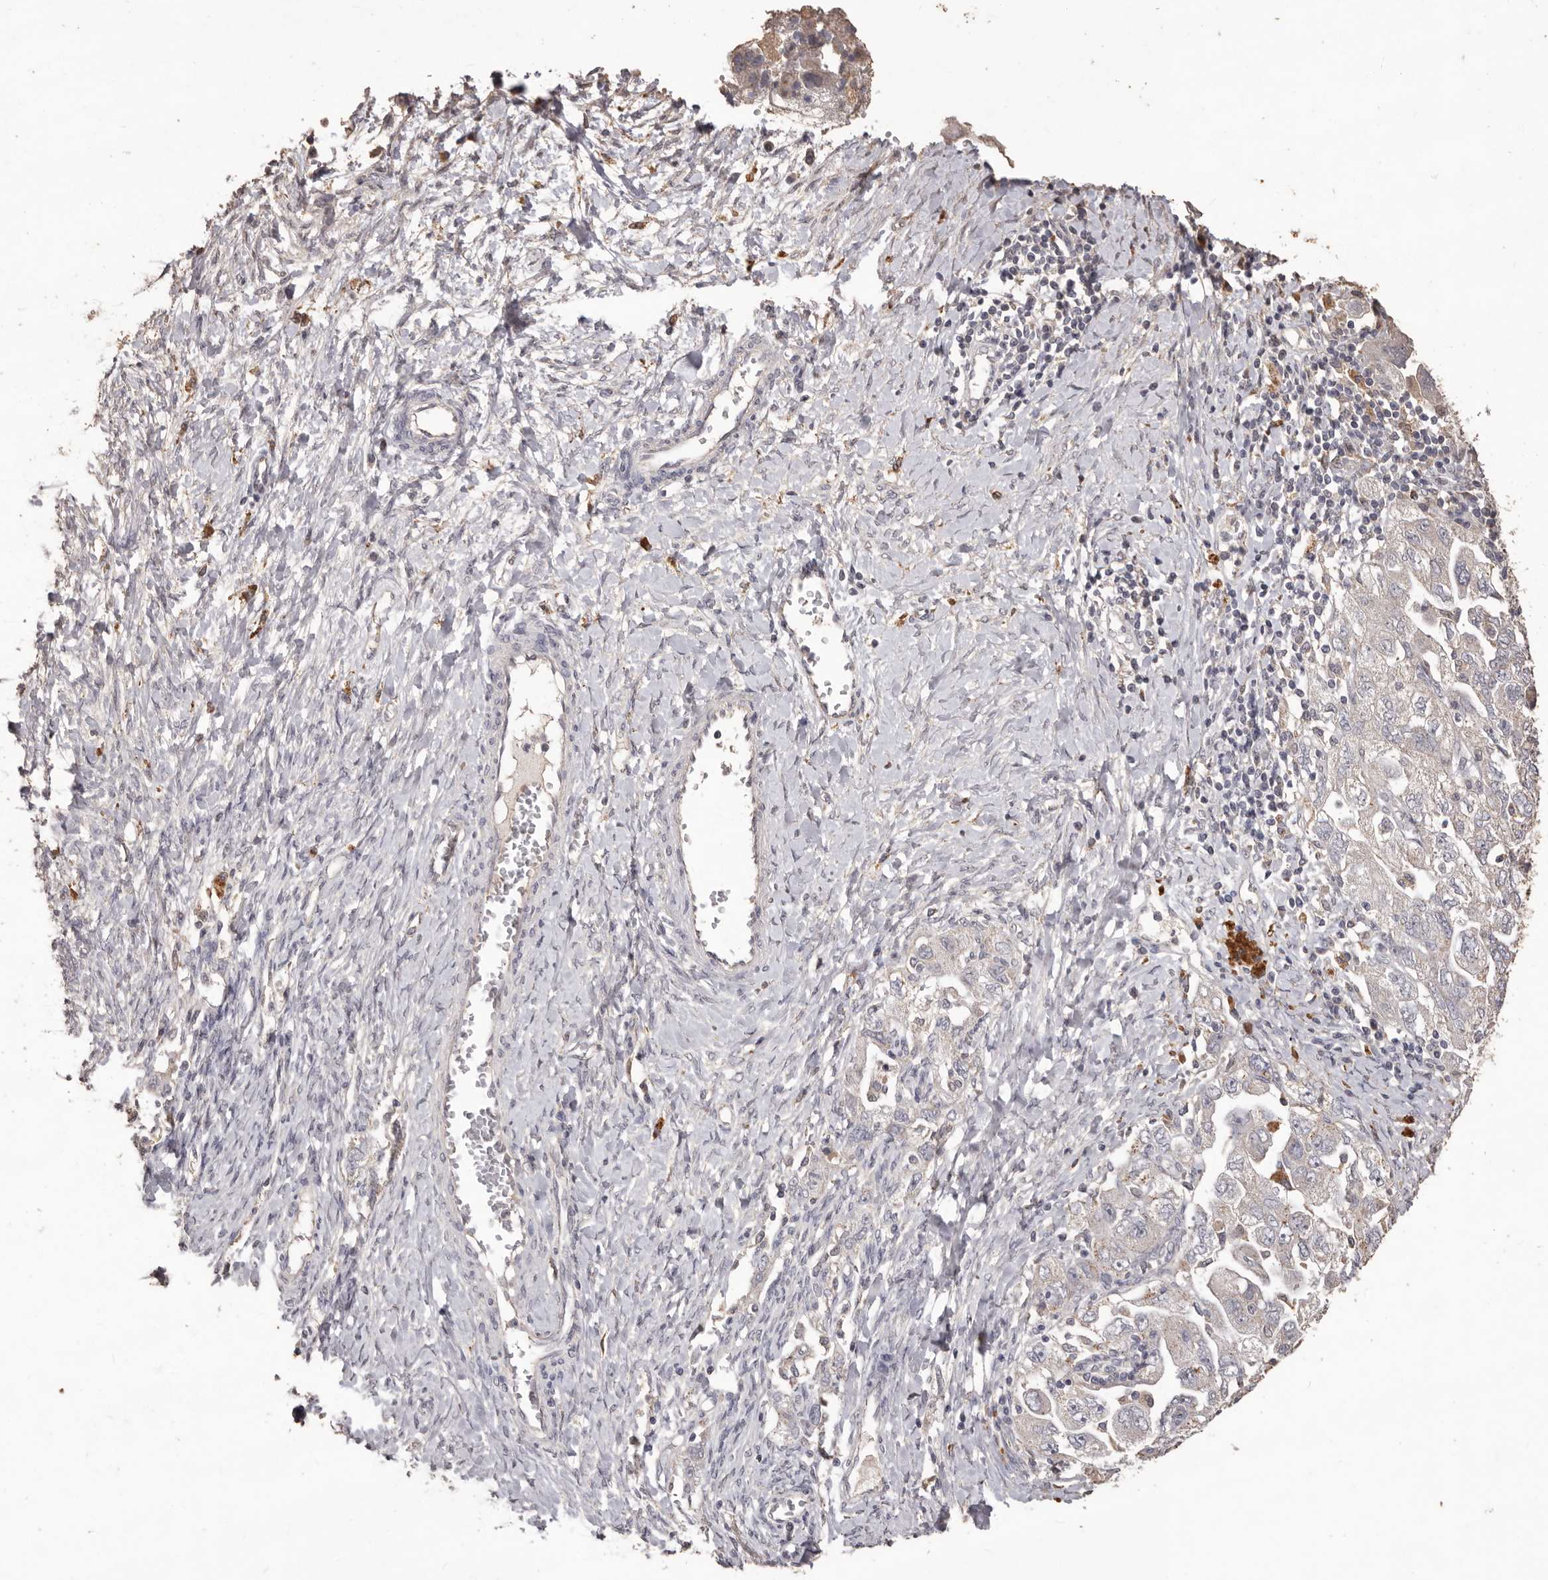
{"staining": {"intensity": "weak", "quantity": "25%-75%", "location": "cytoplasmic/membranous"}, "tissue": "ovarian cancer", "cell_type": "Tumor cells", "image_type": "cancer", "snomed": [{"axis": "morphology", "description": "Carcinoma, NOS"}, {"axis": "morphology", "description": "Cystadenocarcinoma, serous, NOS"}, {"axis": "topography", "description": "Ovary"}], "caption": "The immunohistochemical stain highlights weak cytoplasmic/membranous expression in tumor cells of ovarian serous cystadenocarcinoma tissue.", "gene": "PRSS27", "patient": {"sex": "female", "age": 69}}